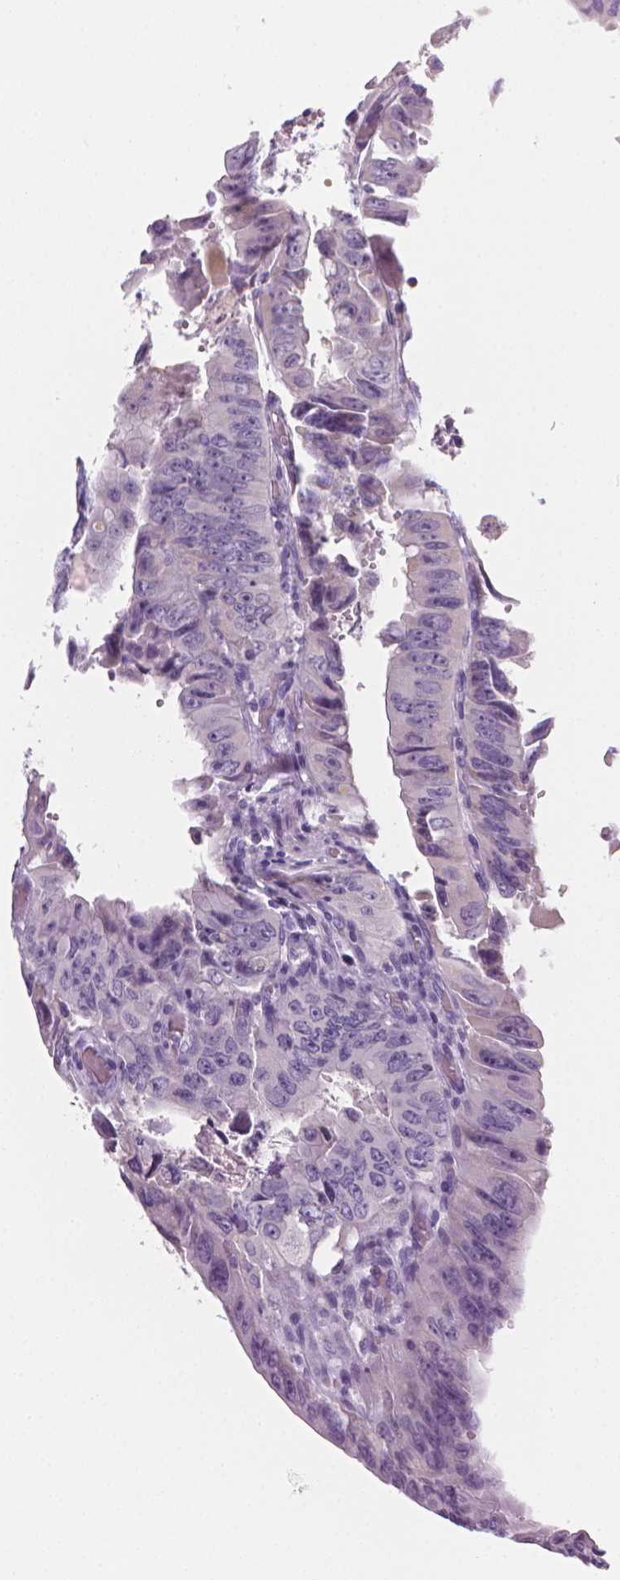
{"staining": {"intensity": "negative", "quantity": "none", "location": "none"}, "tissue": "colorectal cancer", "cell_type": "Tumor cells", "image_type": "cancer", "snomed": [{"axis": "morphology", "description": "Adenocarcinoma, NOS"}, {"axis": "topography", "description": "Colon"}], "caption": "An IHC histopathology image of colorectal cancer is shown. There is no staining in tumor cells of colorectal cancer.", "gene": "DCAF8L1", "patient": {"sex": "female", "age": 84}}